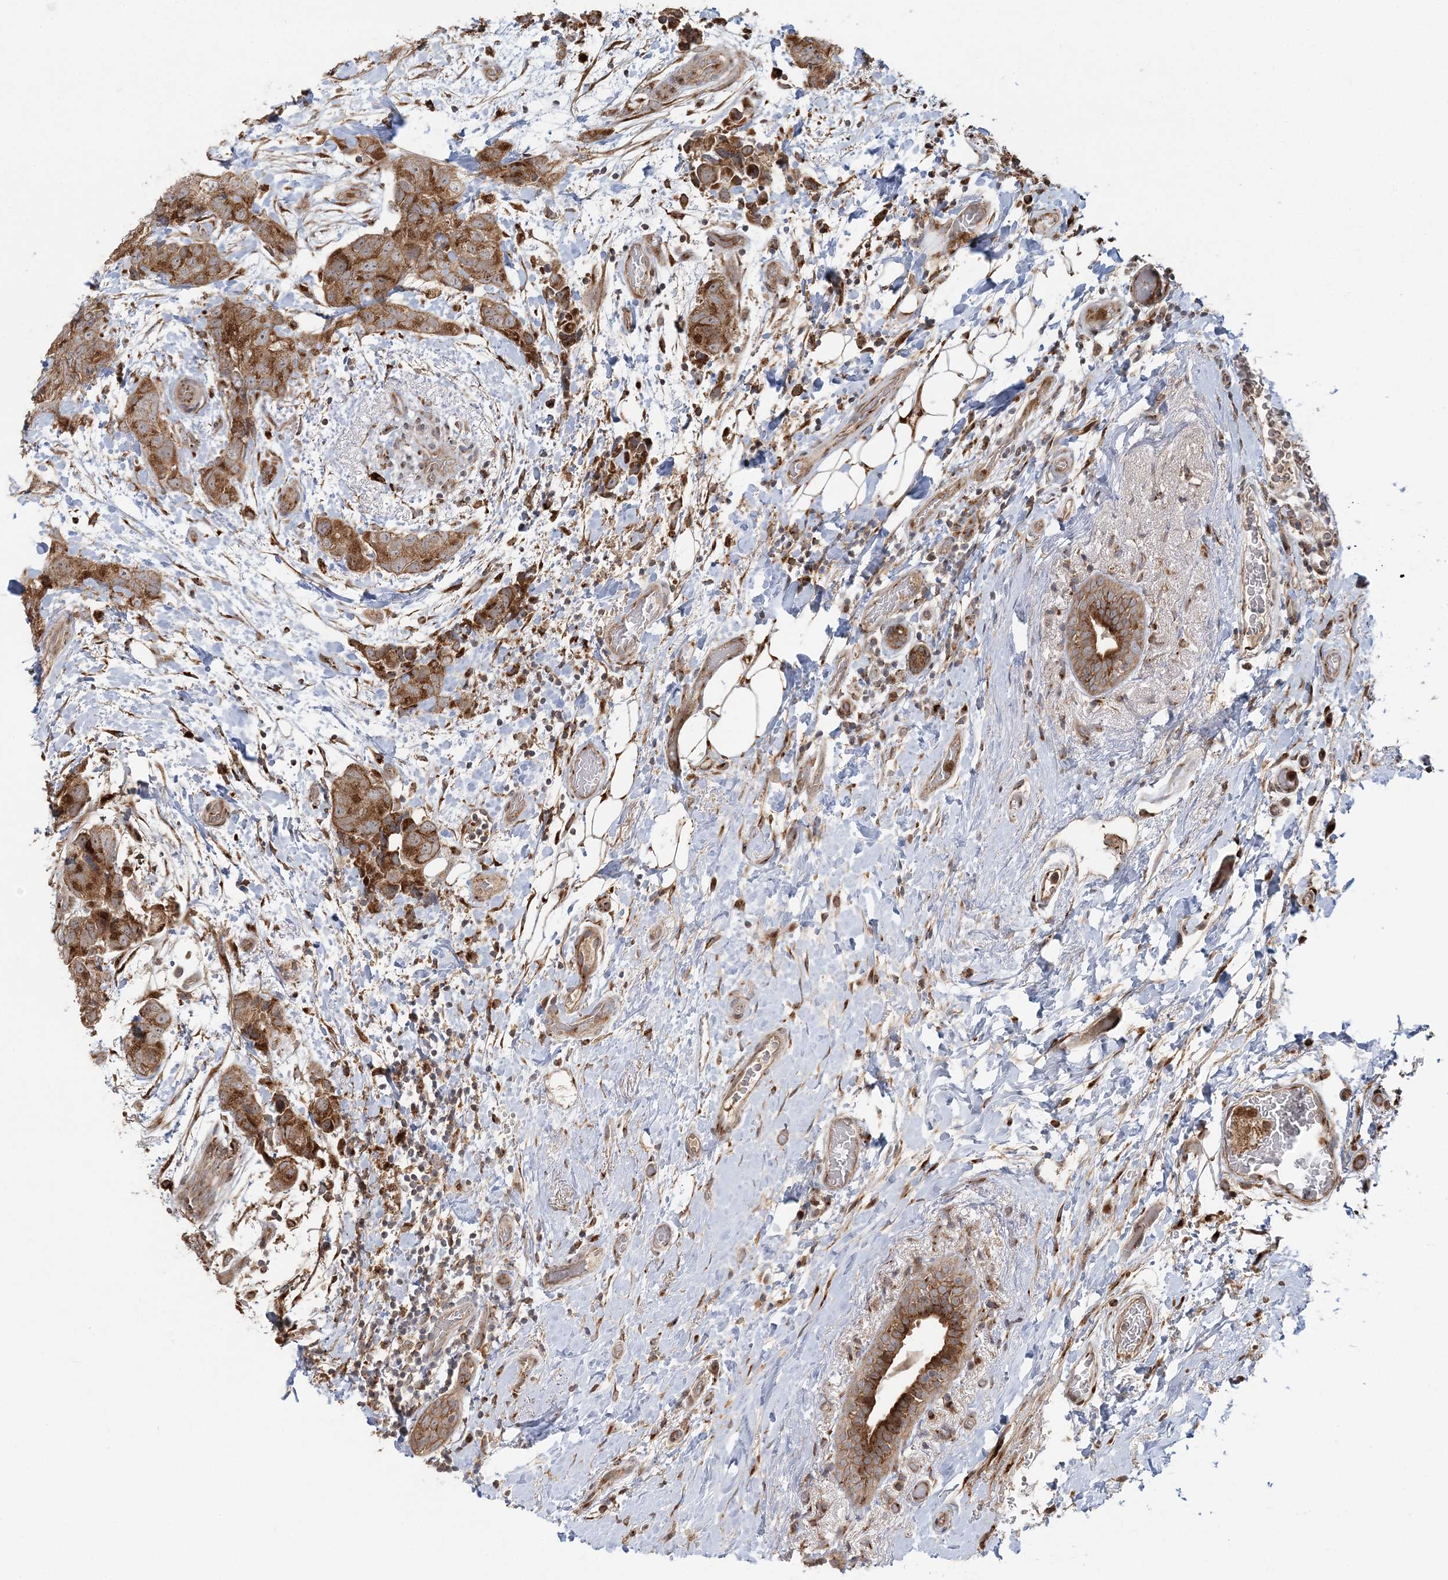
{"staining": {"intensity": "strong", "quantity": ">75%", "location": "cytoplasmic/membranous"}, "tissue": "breast cancer", "cell_type": "Tumor cells", "image_type": "cancer", "snomed": [{"axis": "morphology", "description": "Duct carcinoma"}, {"axis": "topography", "description": "Breast"}], "caption": "Breast intraductal carcinoma was stained to show a protein in brown. There is high levels of strong cytoplasmic/membranous staining in approximately >75% of tumor cells. Using DAB (brown) and hematoxylin (blue) stains, captured at high magnification using brightfield microscopy.", "gene": "ABCC3", "patient": {"sex": "female", "age": 62}}